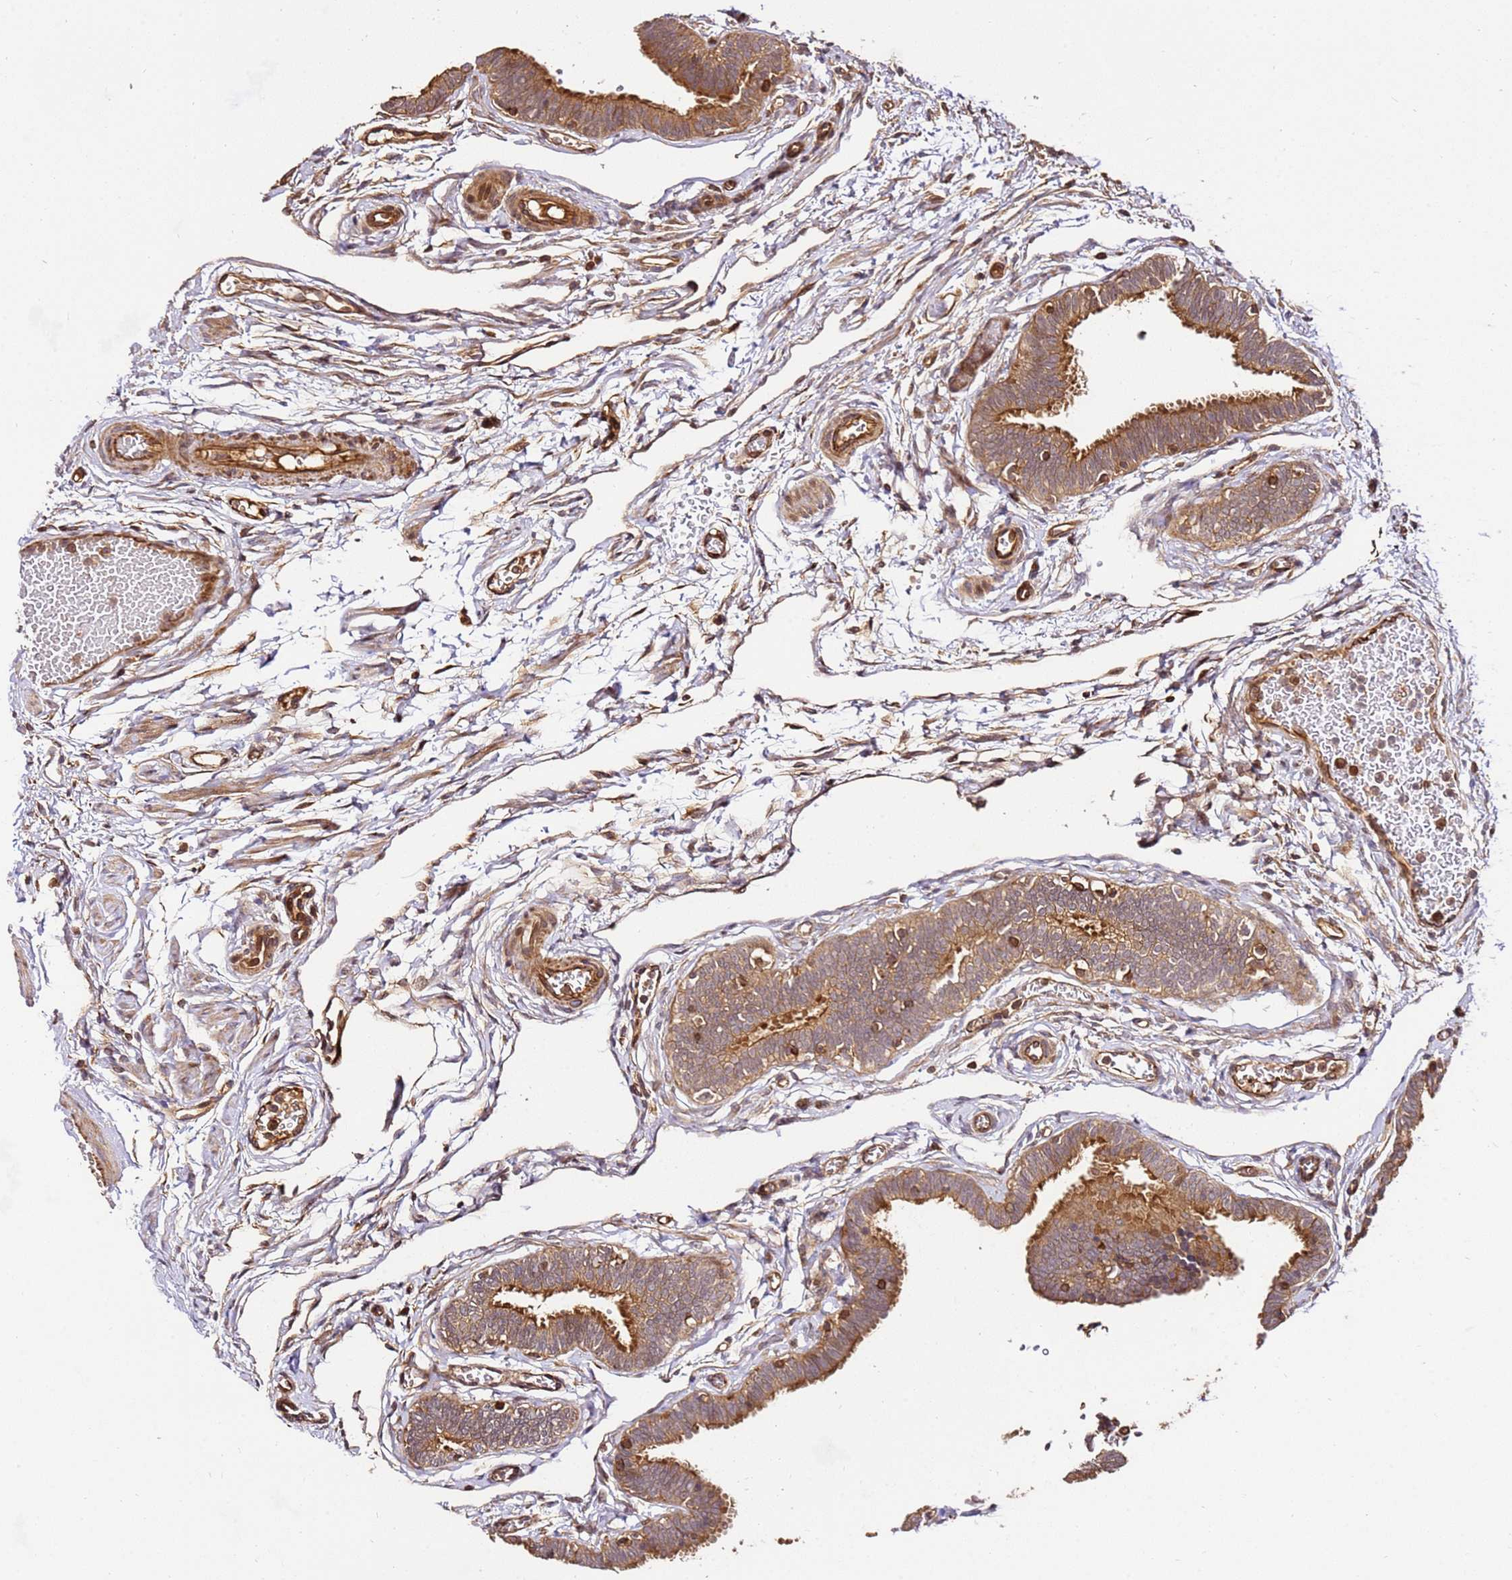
{"staining": {"intensity": "moderate", "quantity": ">75%", "location": "cytoplasmic/membranous"}, "tissue": "fallopian tube", "cell_type": "Glandular cells", "image_type": "normal", "snomed": [{"axis": "morphology", "description": "Normal tissue, NOS"}, {"axis": "topography", "description": "Fallopian tube"}, {"axis": "topography", "description": "Ovary"}], "caption": "Moderate cytoplasmic/membranous expression for a protein is appreciated in about >75% of glandular cells of normal fallopian tube using immunohistochemistry.", "gene": "KATNAL2", "patient": {"sex": "female", "age": 23}}